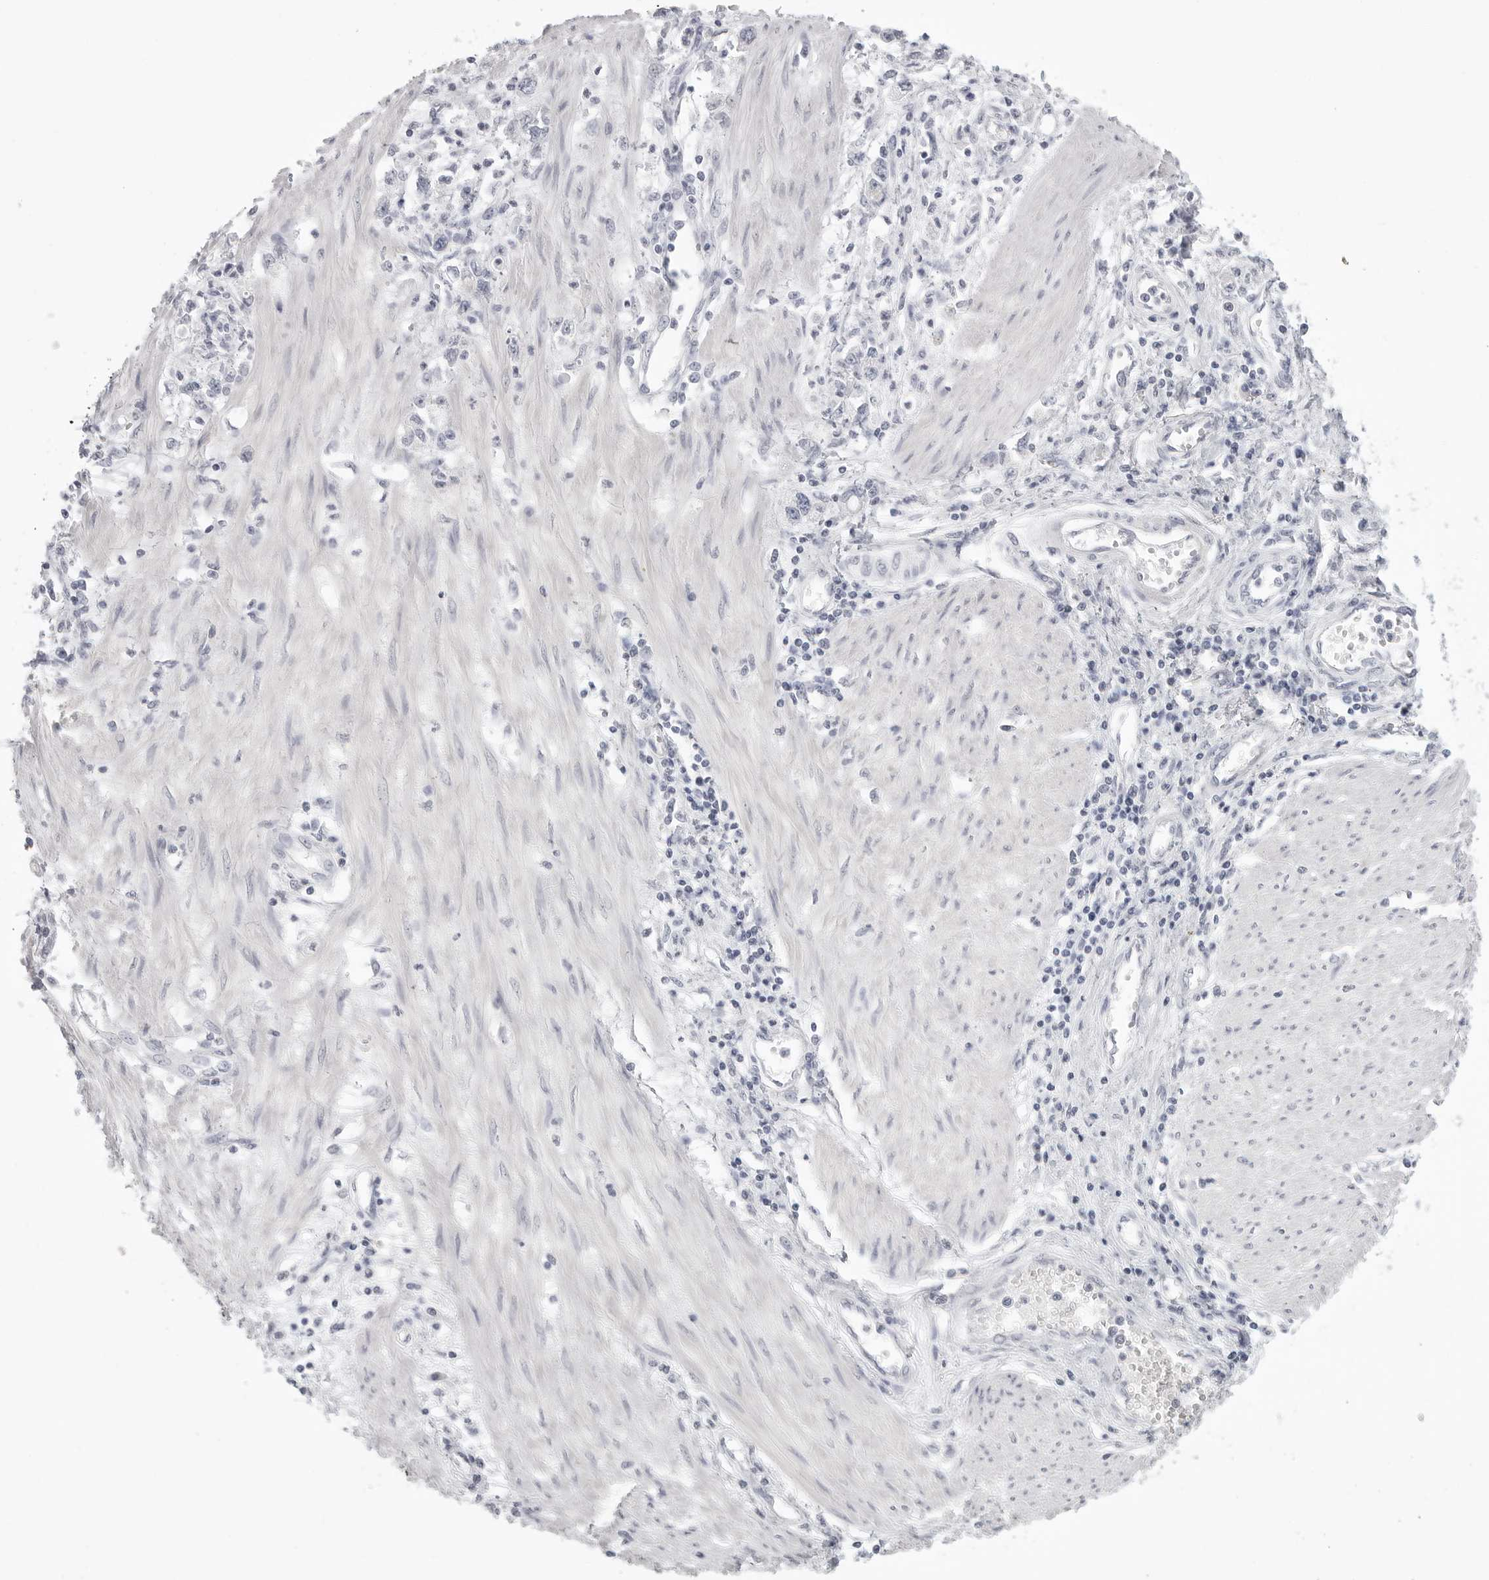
{"staining": {"intensity": "strong", "quantity": "25%-75%", "location": "cytoplasmic/membranous"}, "tissue": "stomach cancer", "cell_type": "Tumor cells", "image_type": "cancer", "snomed": [{"axis": "morphology", "description": "Adenocarcinoma, NOS"}, {"axis": "topography", "description": "Stomach"}], "caption": "This micrograph exhibits IHC staining of human stomach cancer (adenocarcinoma), with high strong cytoplasmic/membranous expression in about 25%-75% of tumor cells.", "gene": "HMGCS2", "patient": {"sex": "female", "age": 76}}